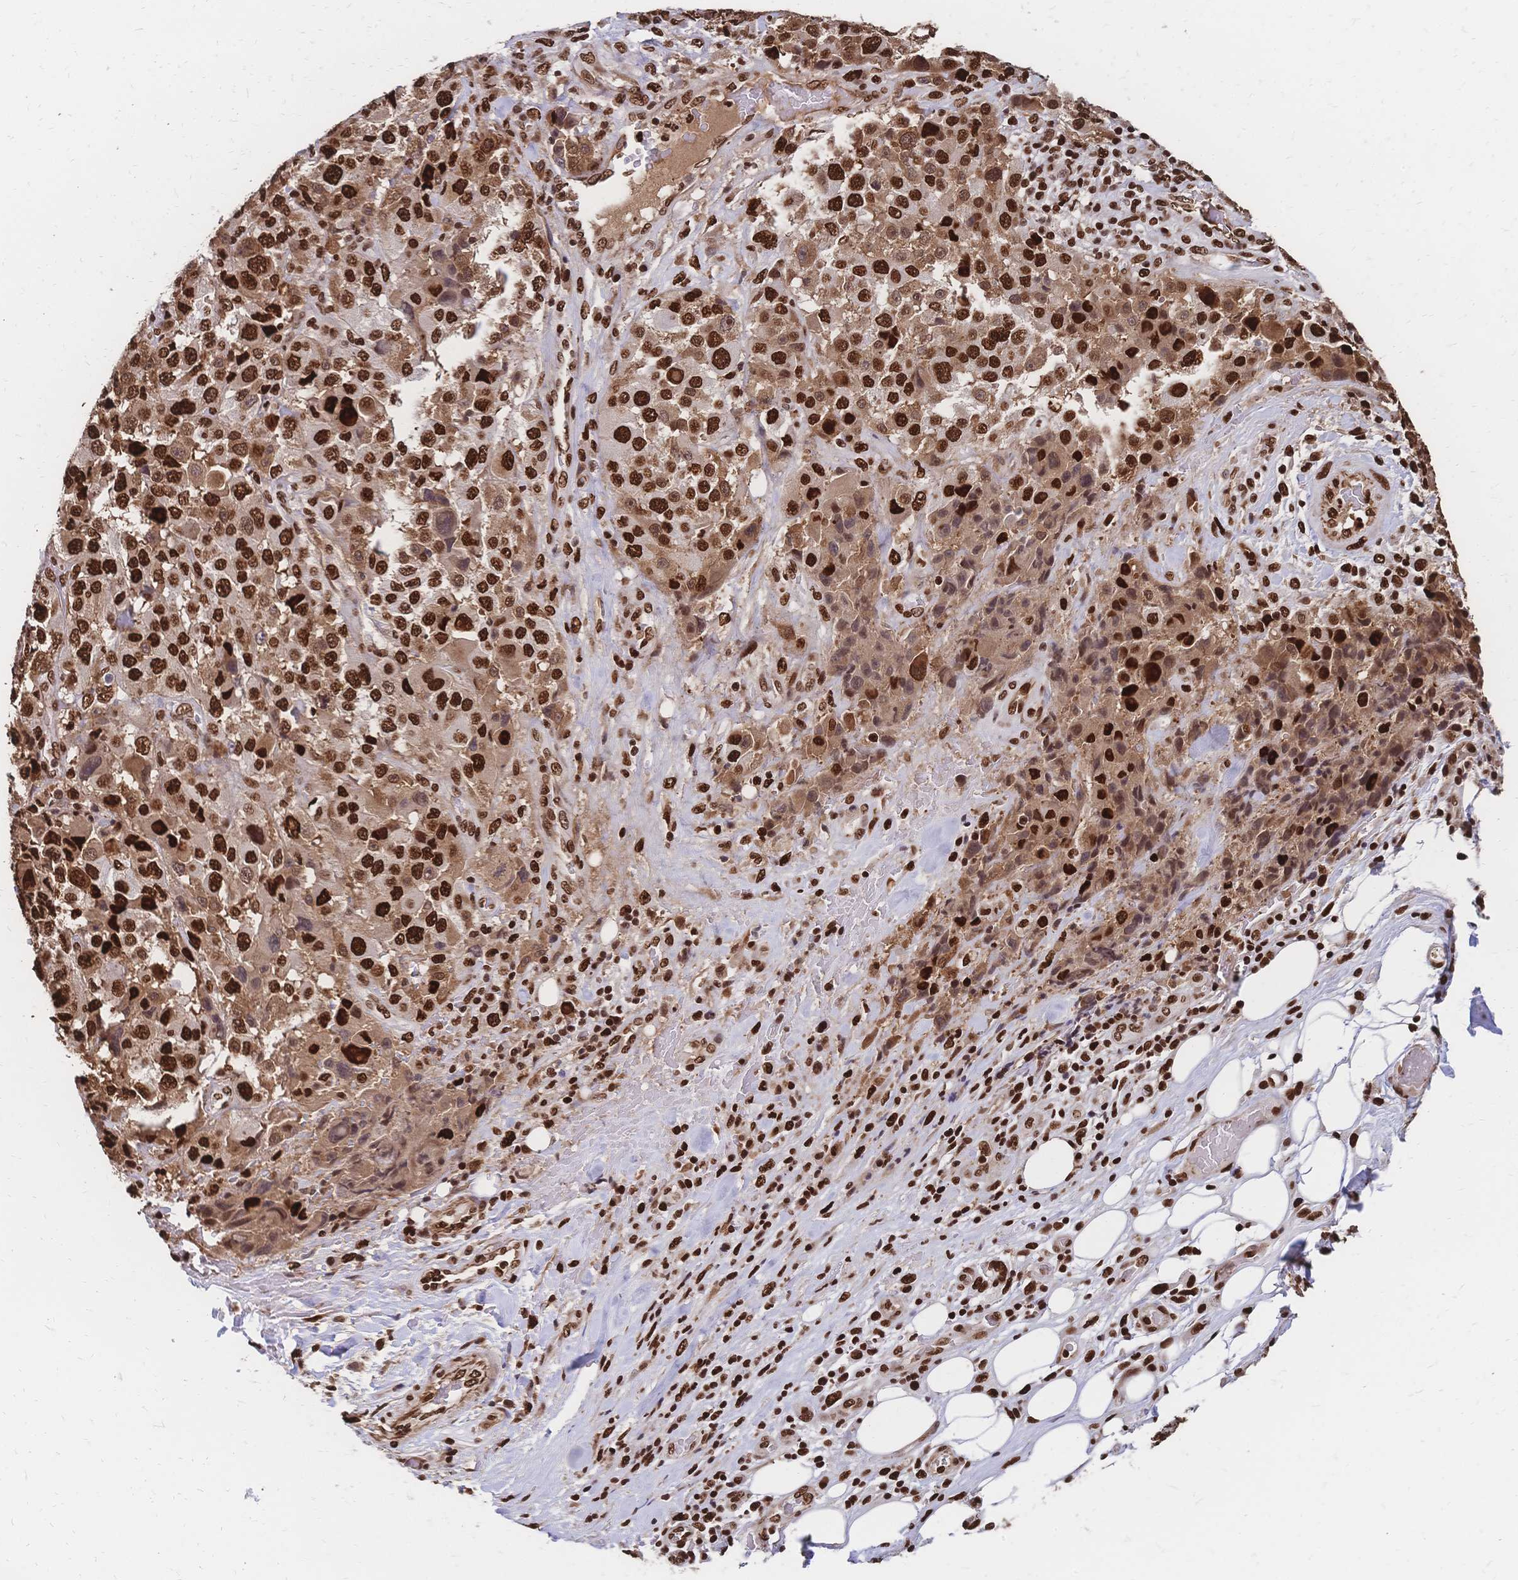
{"staining": {"intensity": "strong", "quantity": ">75%", "location": "nuclear"}, "tissue": "melanoma", "cell_type": "Tumor cells", "image_type": "cancer", "snomed": [{"axis": "morphology", "description": "Malignant melanoma, Metastatic site"}, {"axis": "topography", "description": "Lymph node"}], "caption": "Strong nuclear expression for a protein is present in approximately >75% of tumor cells of malignant melanoma (metastatic site) using immunohistochemistry.", "gene": "HDGF", "patient": {"sex": "male", "age": 62}}